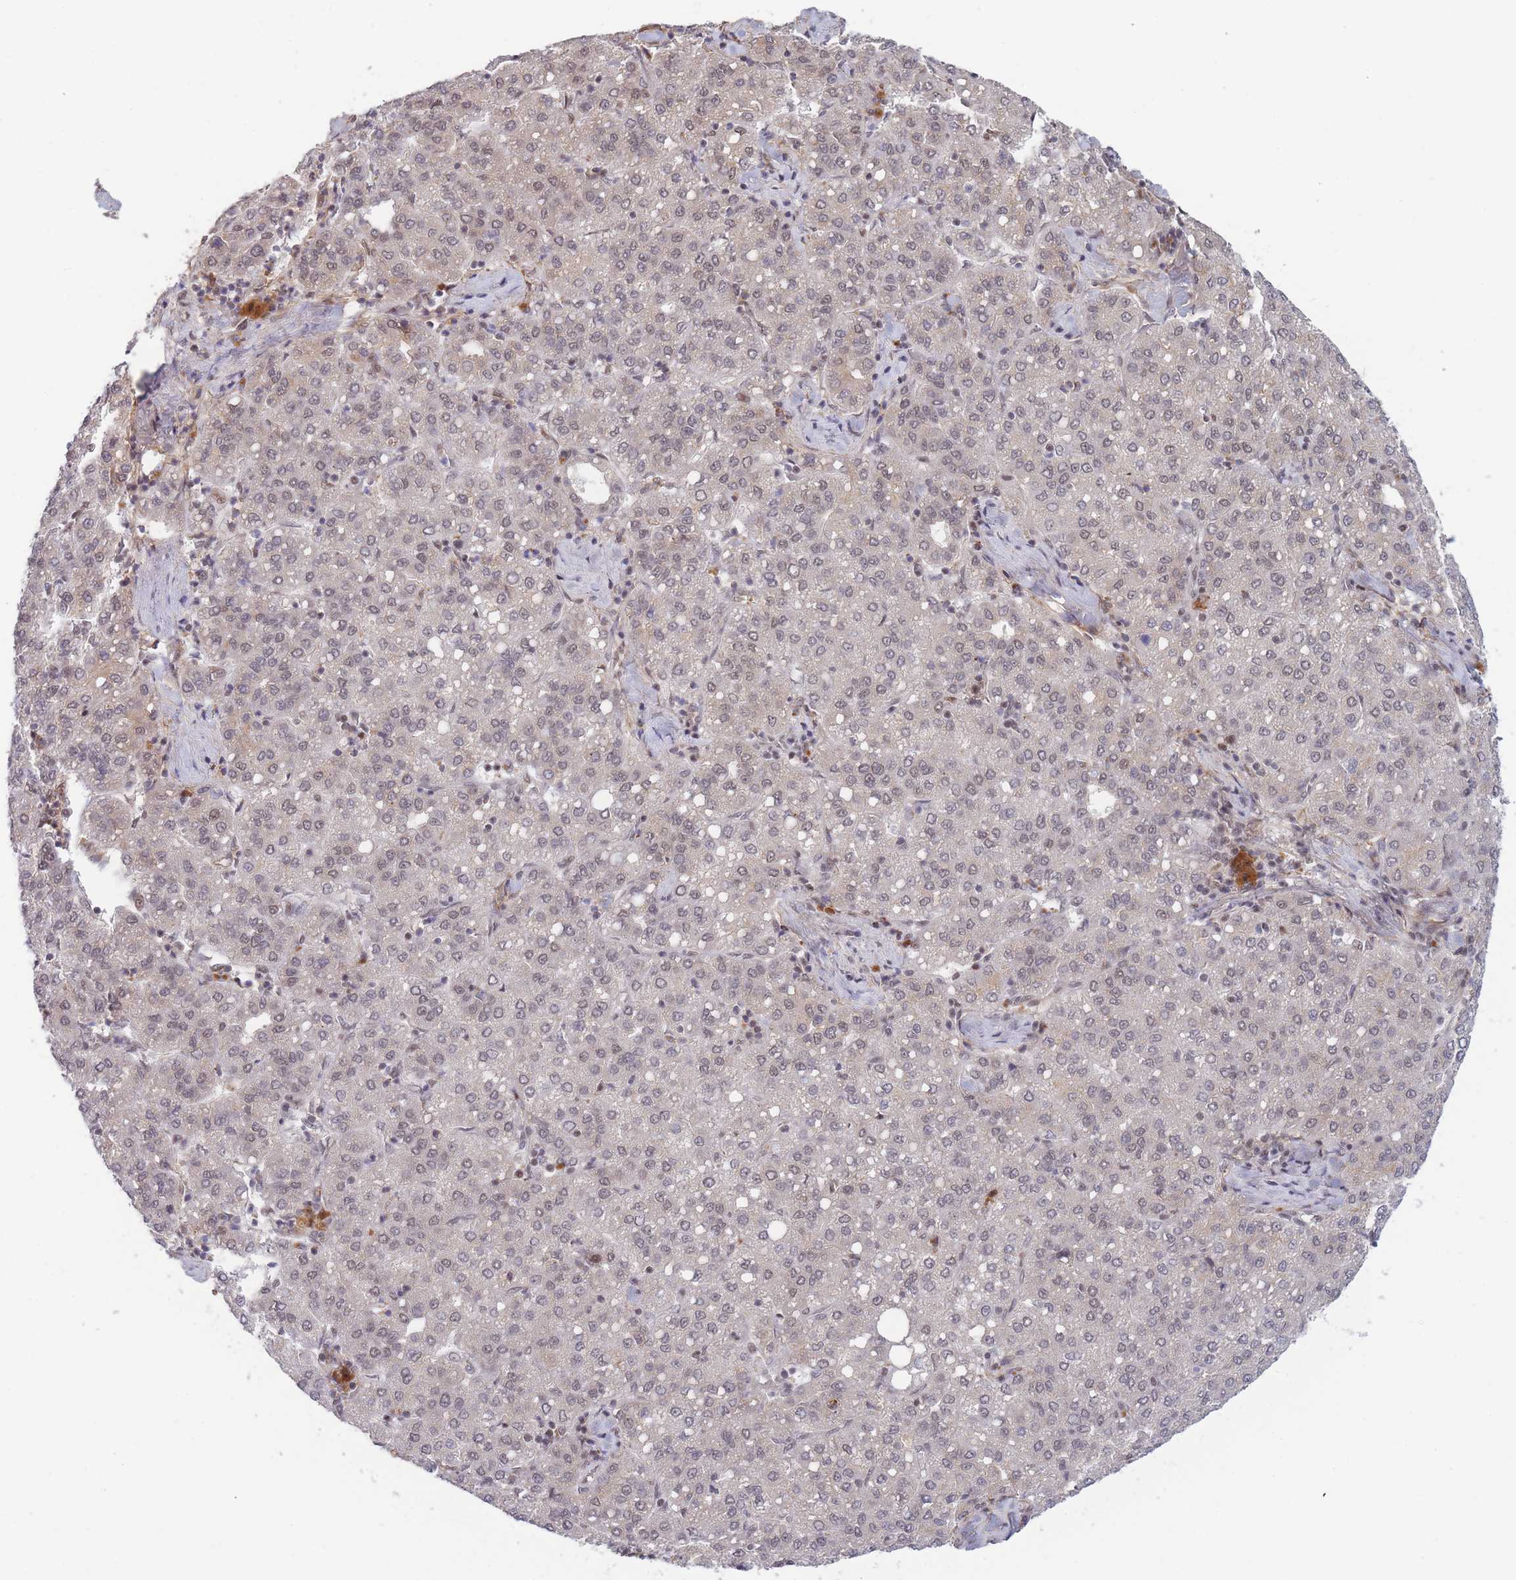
{"staining": {"intensity": "weak", "quantity": "25%-75%", "location": "nuclear"}, "tissue": "liver cancer", "cell_type": "Tumor cells", "image_type": "cancer", "snomed": [{"axis": "morphology", "description": "Carcinoma, Hepatocellular, NOS"}, {"axis": "topography", "description": "Liver"}], "caption": "Immunohistochemical staining of human liver cancer (hepatocellular carcinoma) reveals low levels of weak nuclear protein expression in approximately 25%-75% of tumor cells.", "gene": "BOD1L1", "patient": {"sex": "male", "age": 65}}